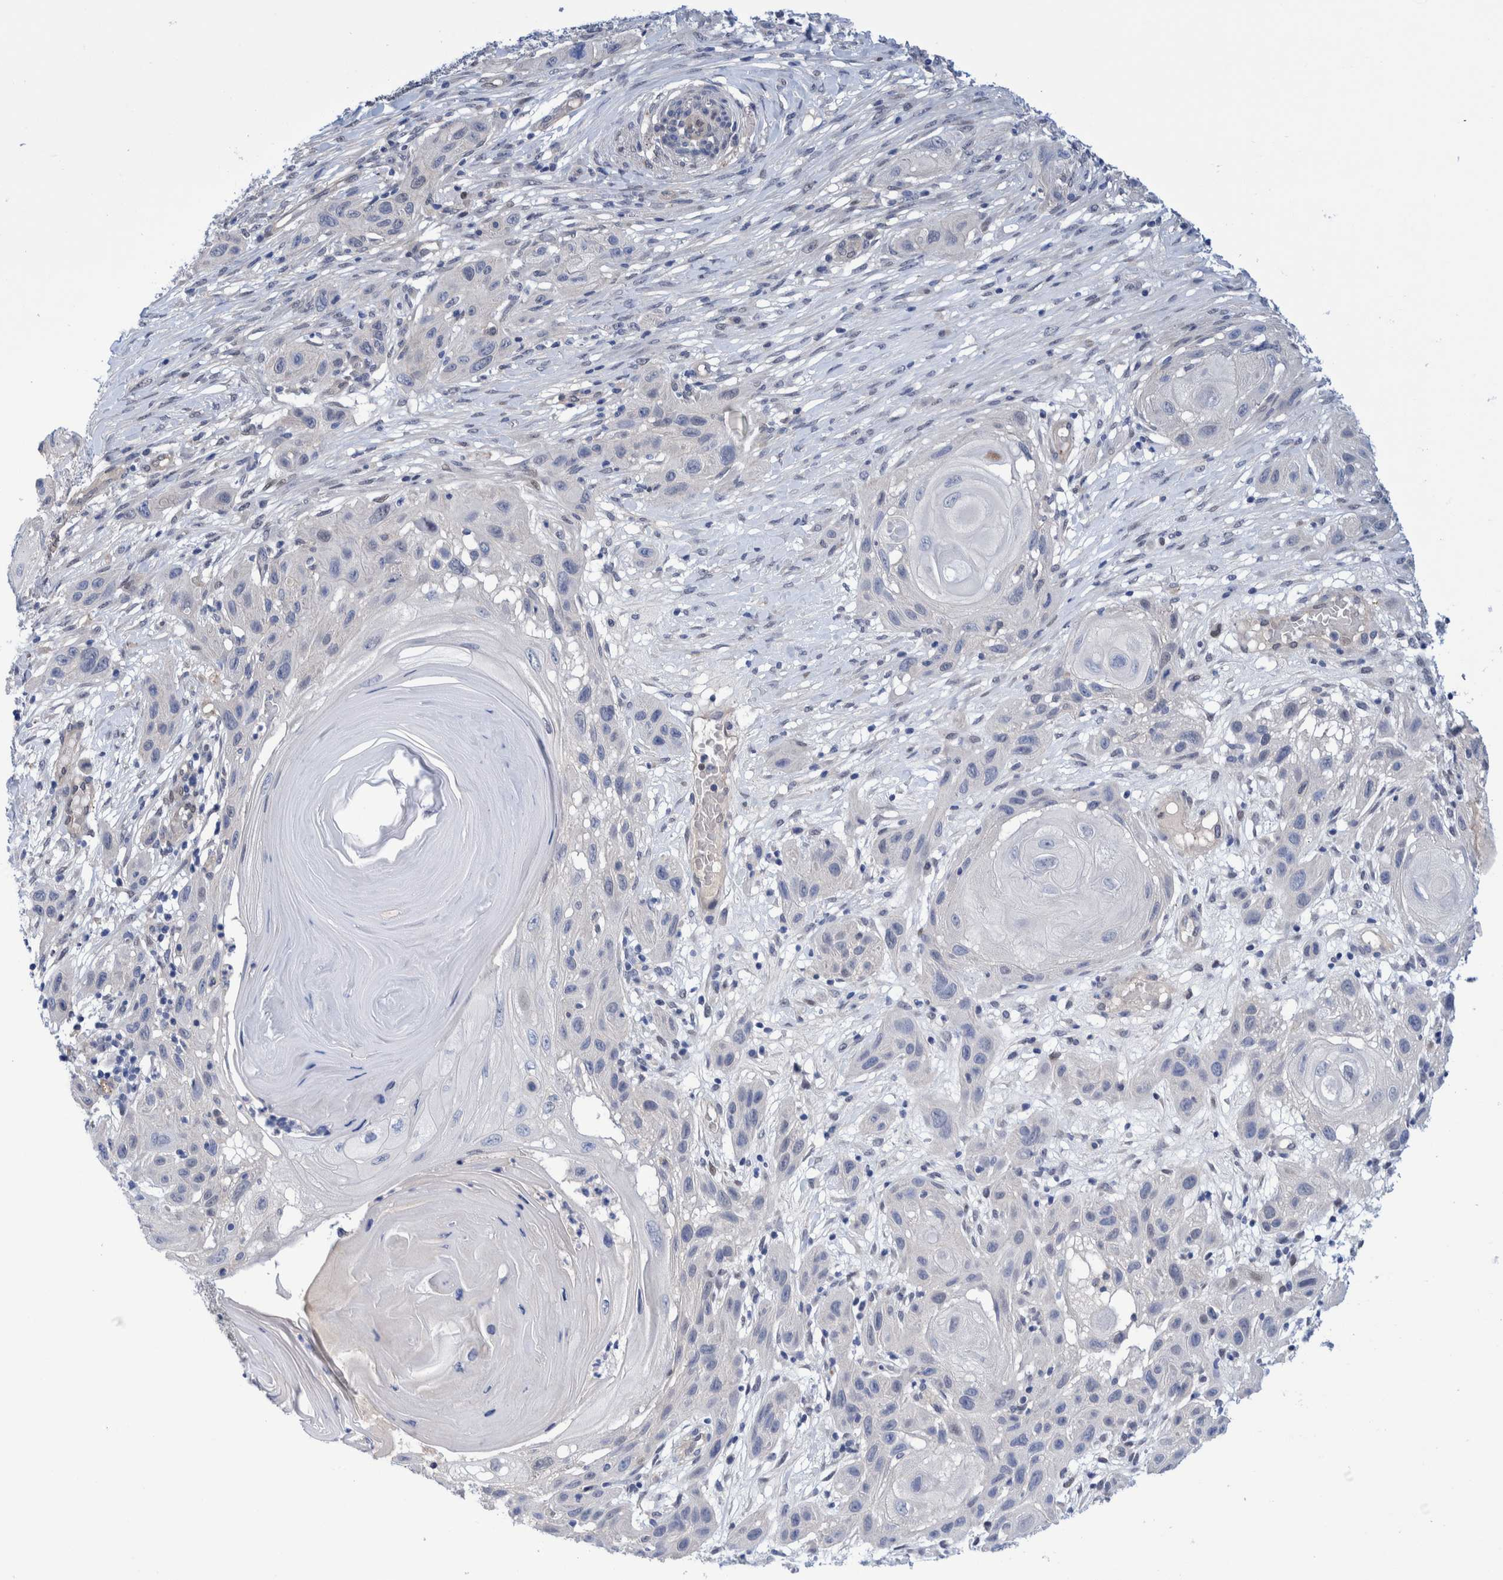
{"staining": {"intensity": "negative", "quantity": "none", "location": "none"}, "tissue": "skin cancer", "cell_type": "Tumor cells", "image_type": "cancer", "snomed": [{"axis": "morphology", "description": "Squamous cell carcinoma, NOS"}, {"axis": "topography", "description": "Skin"}], "caption": "DAB immunohistochemical staining of skin cancer shows no significant staining in tumor cells. (Stains: DAB (3,3'-diaminobenzidine) IHC with hematoxylin counter stain, Microscopy: brightfield microscopy at high magnification).", "gene": "PFAS", "patient": {"sex": "female", "age": 96}}